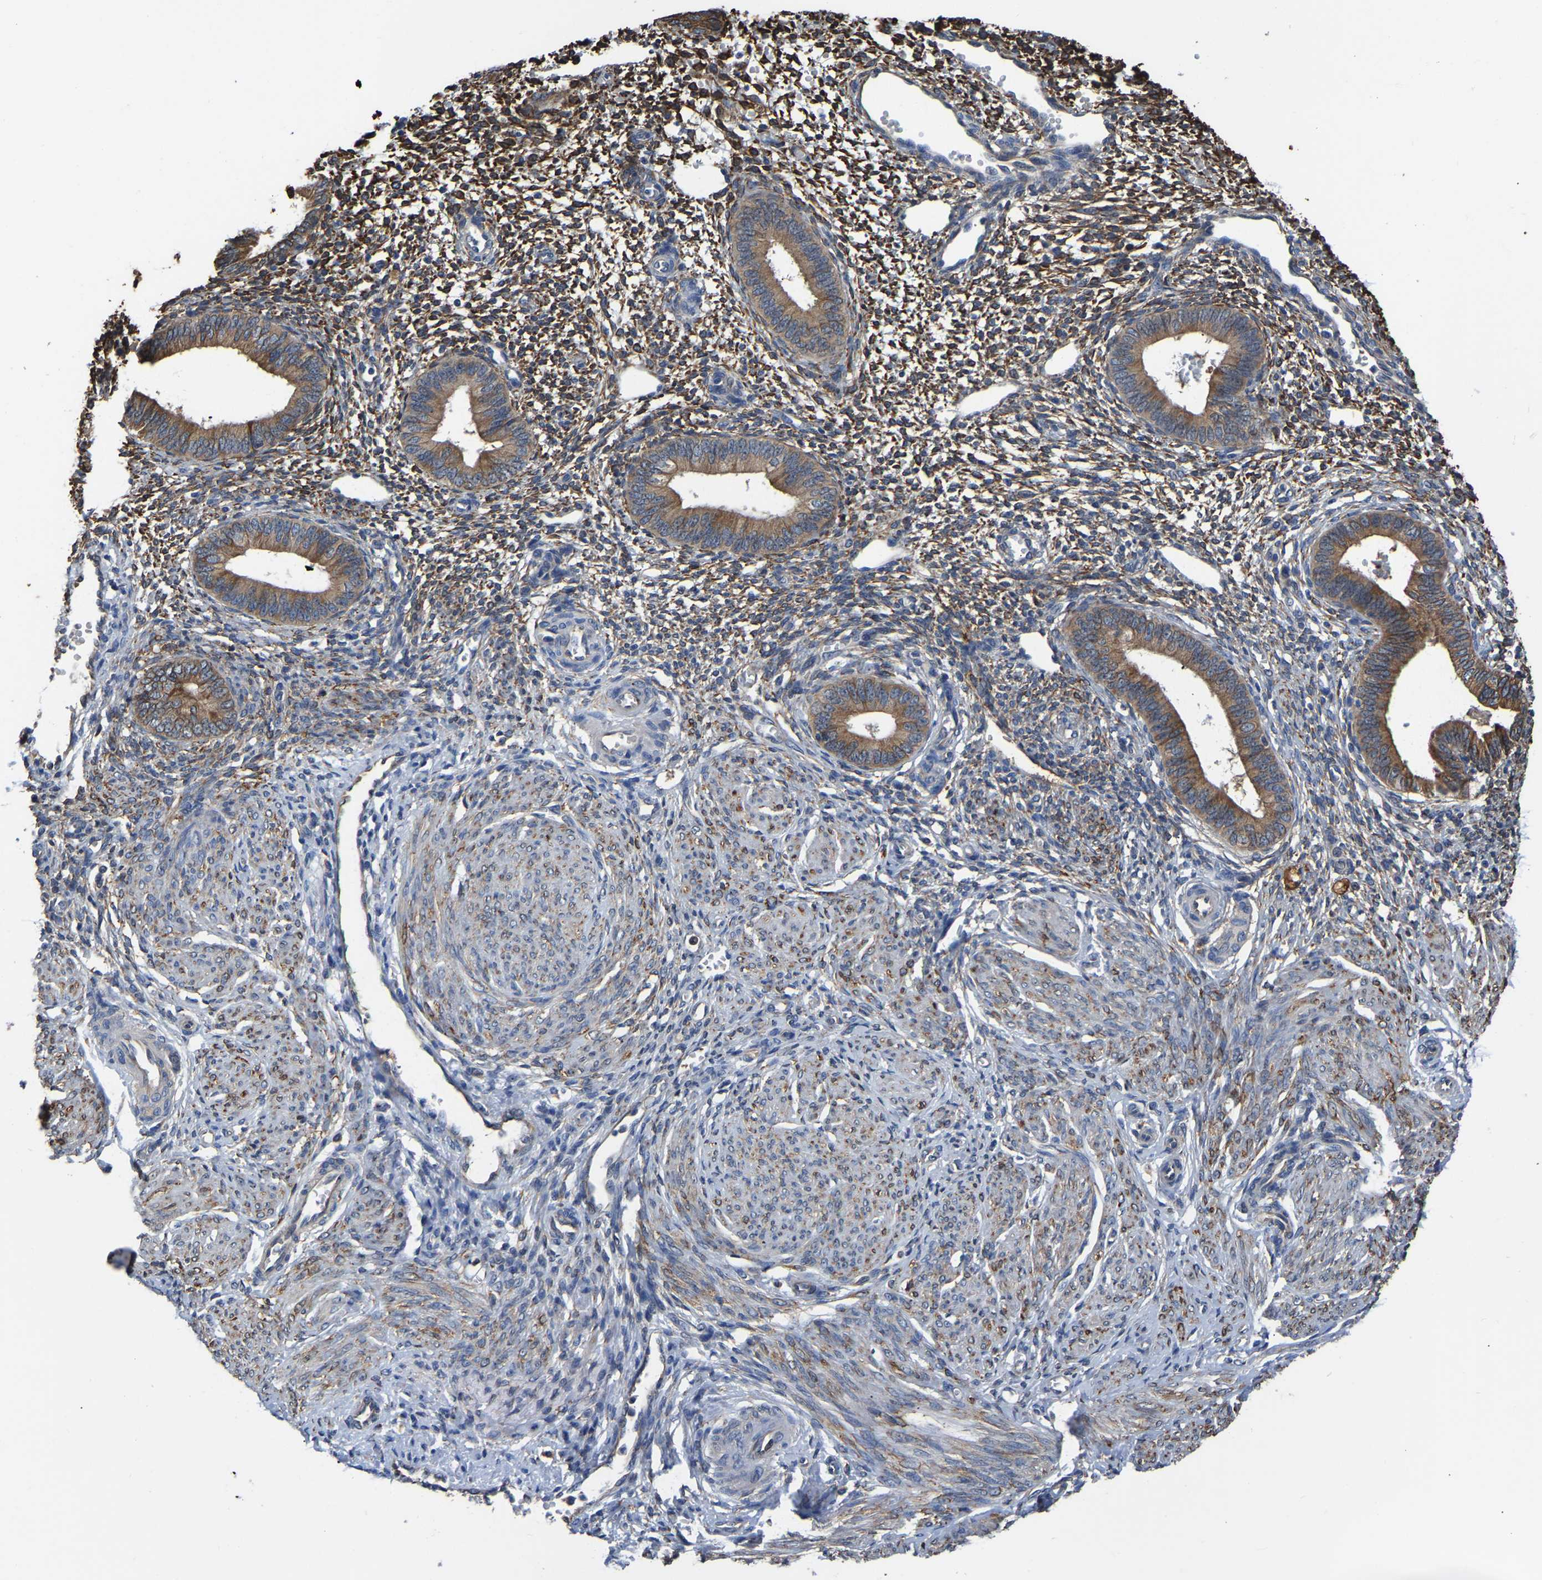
{"staining": {"intensity": "strong", "quantity": ">75%", "location": "cytoplasmic/membranous"}, "tissue": "endometrium", "cell_type": "Cells in endometrial stroma", "image_type": "normal", "snomed": [{"axis": "morphology", "description": "Normal tissue, NOS"}, {"axis": "topography", "description": "Endometrium"}], "caption": "About >75% of cells in endometrial stroma in benign human endometrium reveal strong cytoplasmic/membranous protein staining as visualized by brown immunohistochemical staining.", "gene": "ARL6IP5", "patient": {"sex": "female", "age": 46}}